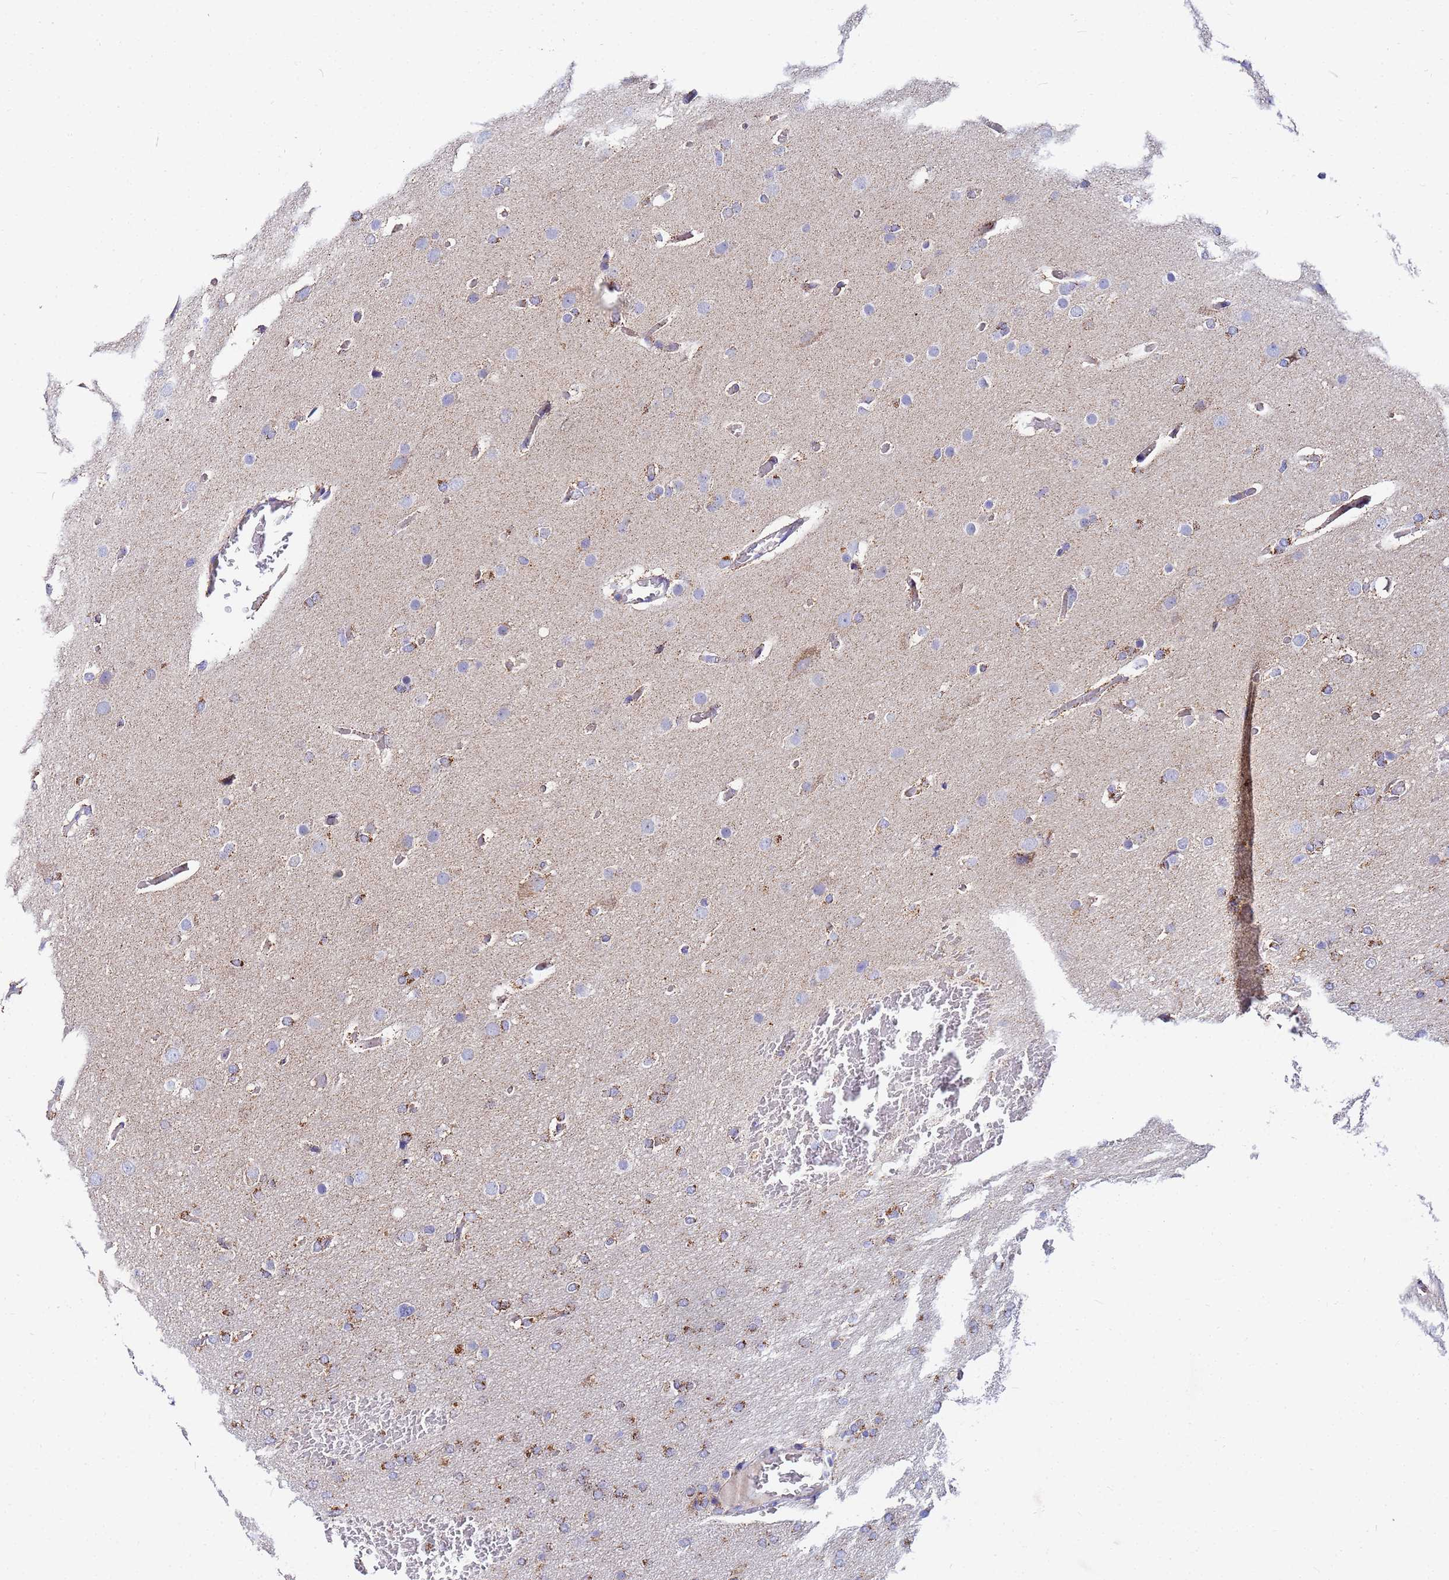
{"staining": {"intensity": "moderate", "quantity": "<25%", "location": "cytoplasmic/membranous"}, "tissue": "glioma", "cell_type": "Tumor cells", "image_type": "cancer", "snomed": [{"axis": "morphology", "description": "Glioma, malignant, High grade"}, {"axis": "topography", "description": "Cerebral cortex"}], "caption": "Human glioma stained for a protein (brown) demonstrates moderate cytoplasmic/membranous positive expression in approximately <25% of tumor cells.", "gene": "FAHD2A", "patient": {"sex": "female", "age": 36}}